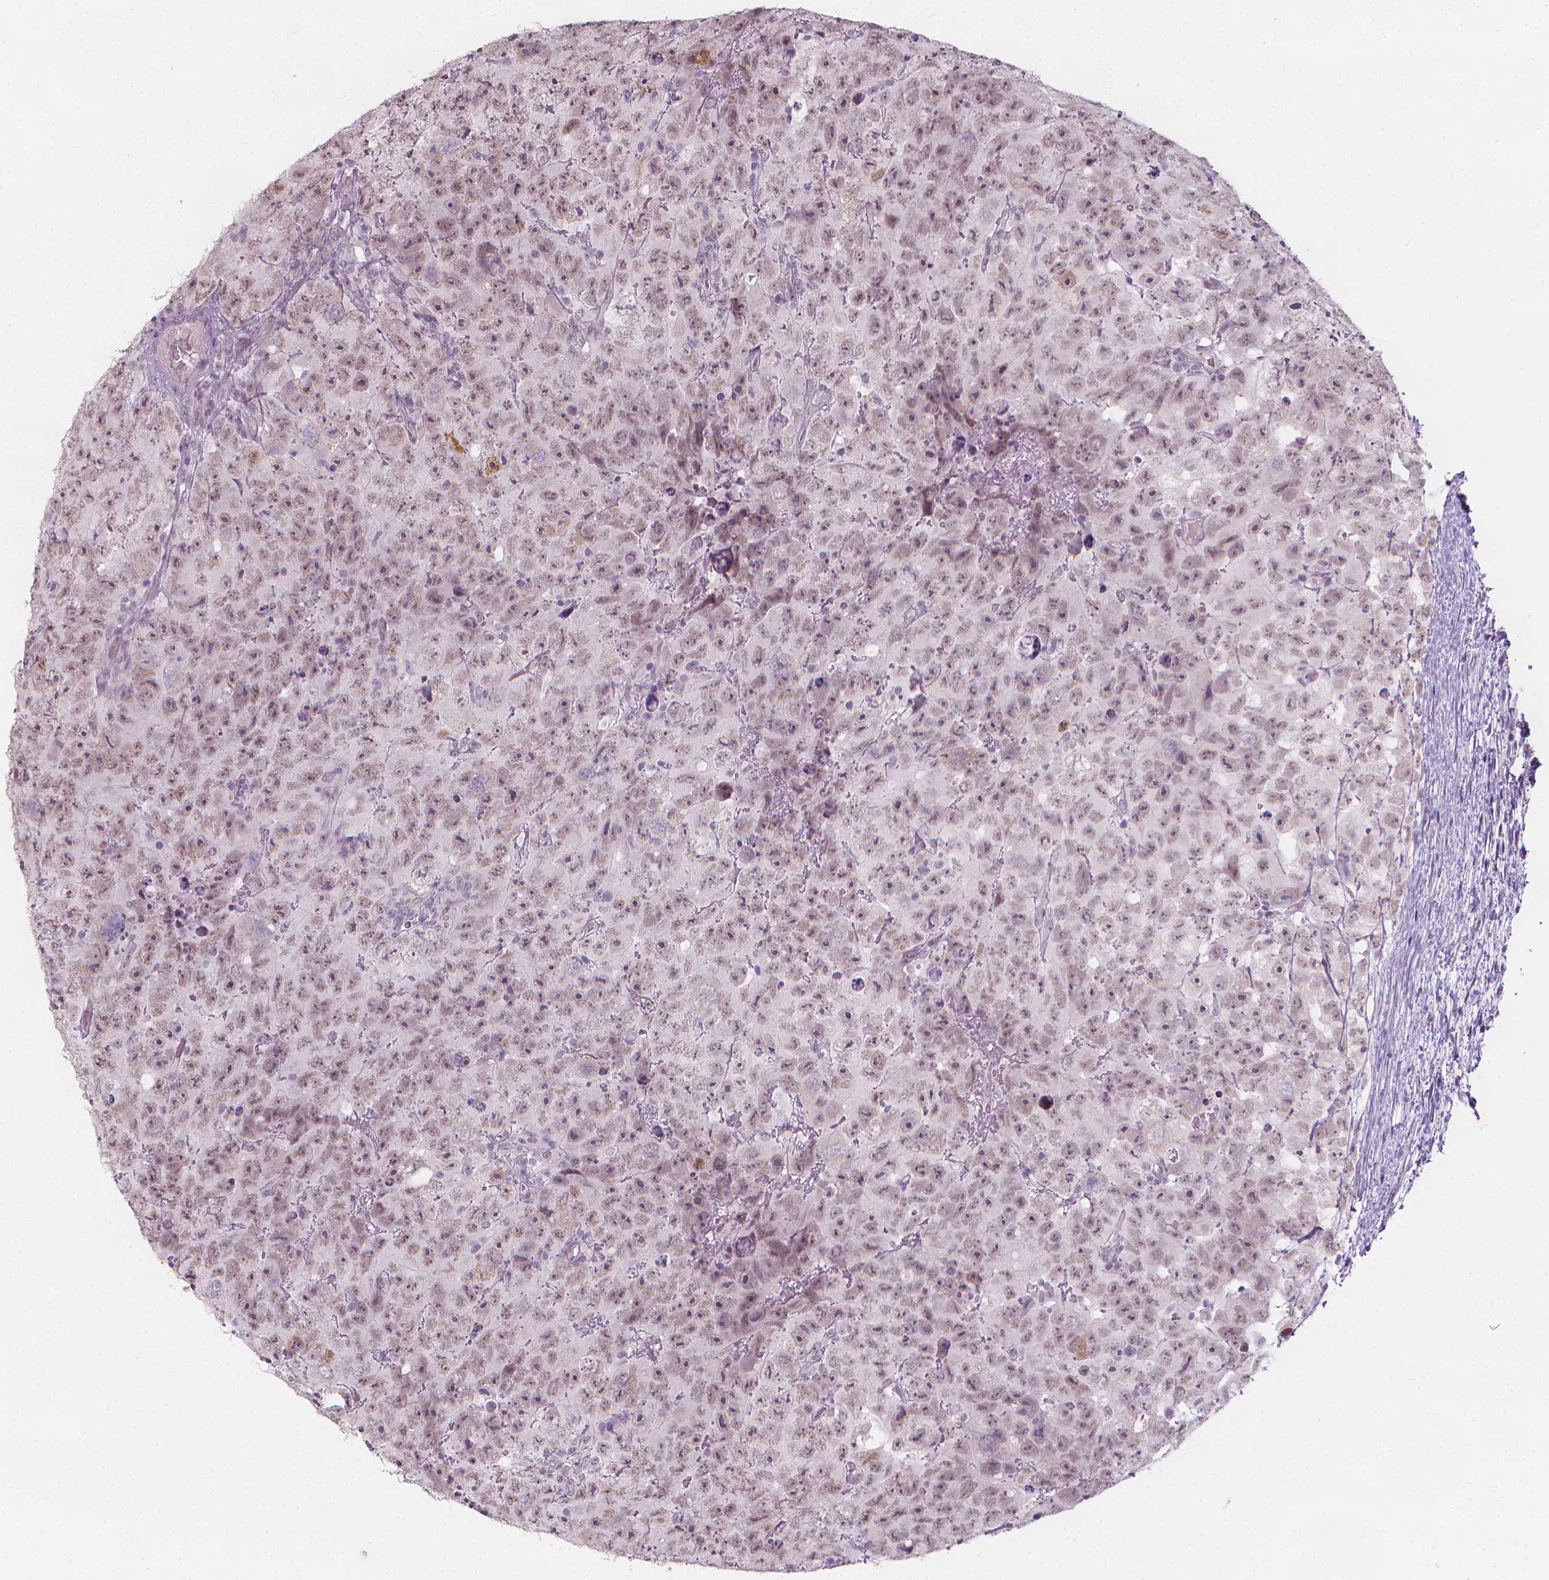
{"staining": {"intensity": "weak", "quantity": ">75%", "location": "nuclear"}, "tissue": "testis cancer", "cell_type": "Tumor cells", "image_type": "cancer", "snomed": [{"axis": "morphology", "description": "Carcinoma, Embryonal, NOS"}, {"axis": "topography", "description": "Testis"}], "caption": "Immunohistochemistry (IHC) micrograph of human testis embryonal carcinoma stained for a protein (brown), which demonstrates low levels of weak nuclear positivity in approximately >75% of tumor cells.", "gene": "CDKN1C", "patient": {"sex": "male", "age": 24}}